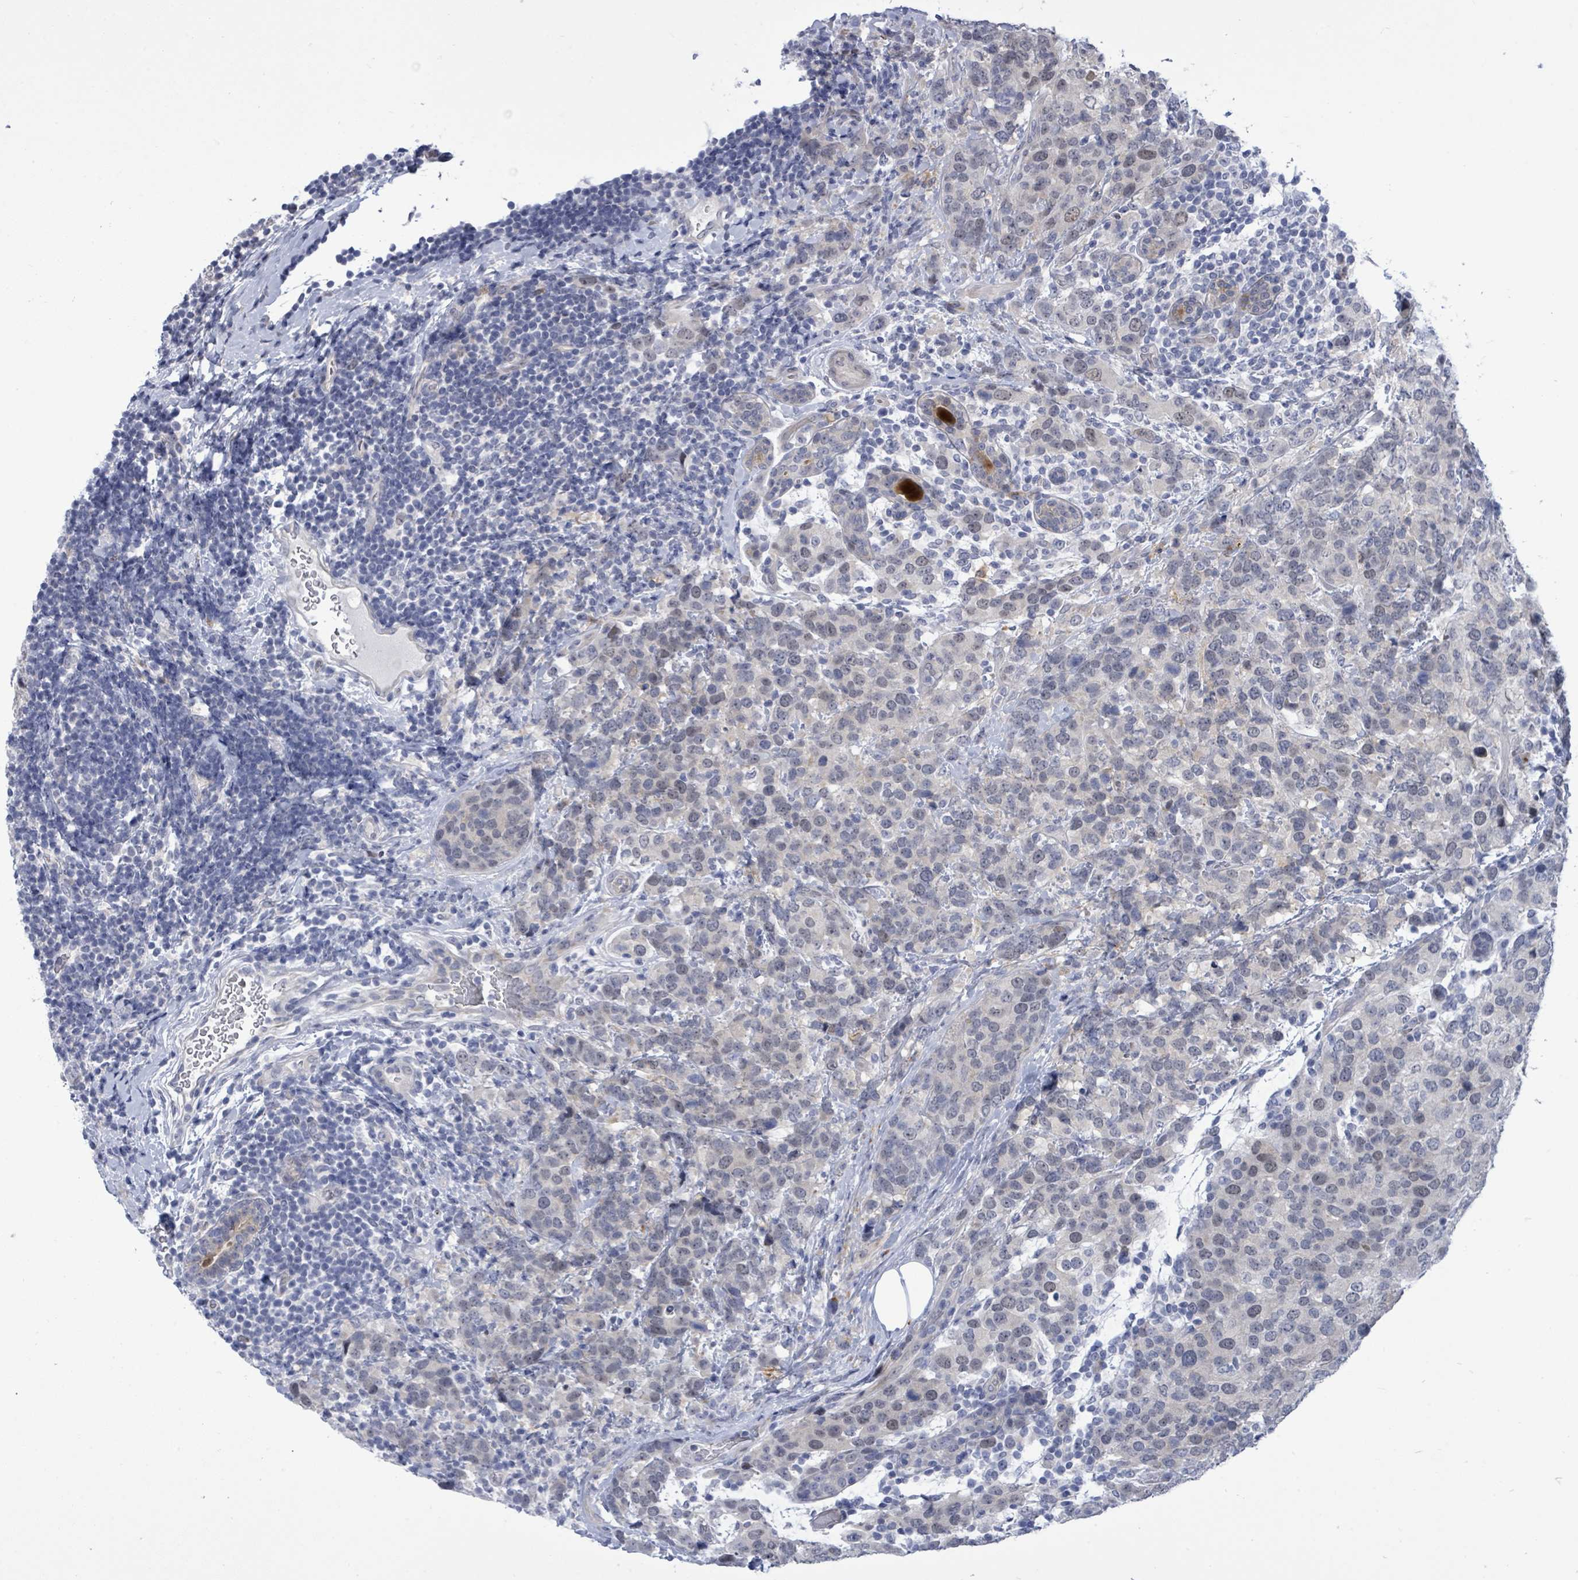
{"staining": {"intensity": "negative", "quantity": "none", "location": "none"}, "tissue": "breast cancer", "cell_type": "Tumor cells", "image_type": "cancer", "snomed": [{"axis": "morphology", "description": "Lobular carcinoma"}, {"axis": "topography", "description": "Breast"}], "caption": "Tumor cells are negative for brown protein staining in breast cancer.", "gene": "CT45A5", "patient": {"sex": "female", "age": 59}}